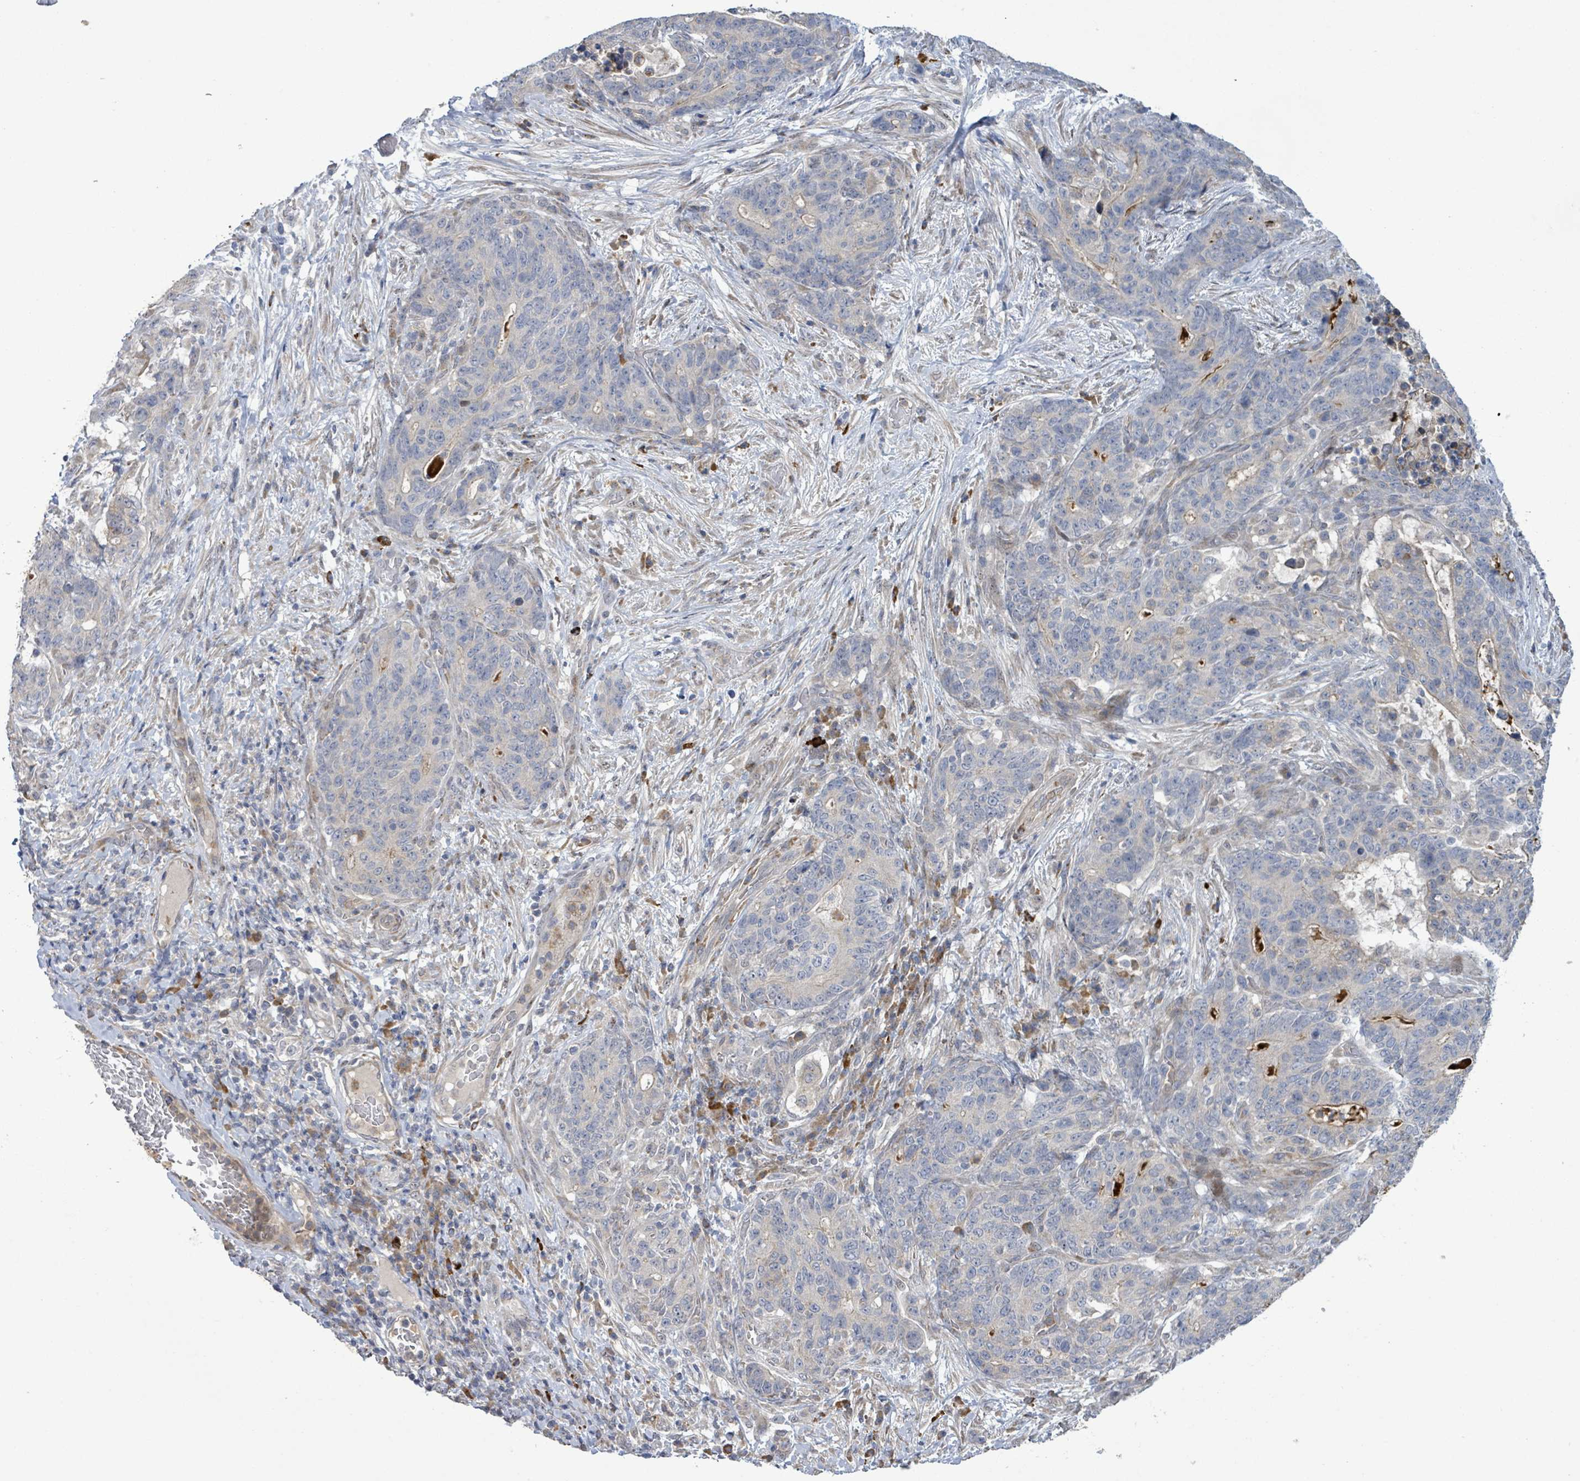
{"staining": {"intensity": "negative", "quantity": "none", "location": "none"}, "tissue": "stomach cancer", "cell_type": "Tumor cells", "image_type": "cancer", "snomed": [{"axis": "morphology", "description": "Normal tissue, NOS"}, {"axis": "morphology", "description": "Adenocarcinoma, NOS"}, {"axis": "topography", "description": "Stomach"}], "caption": "This is an immunohistochemistry (IHC) photomicrograph of stomach cancer (adenocarcinoma). There is no expression in tumor cells.", "gene": "SLIT3", "patient": {"sex": "female", "age": 64}}